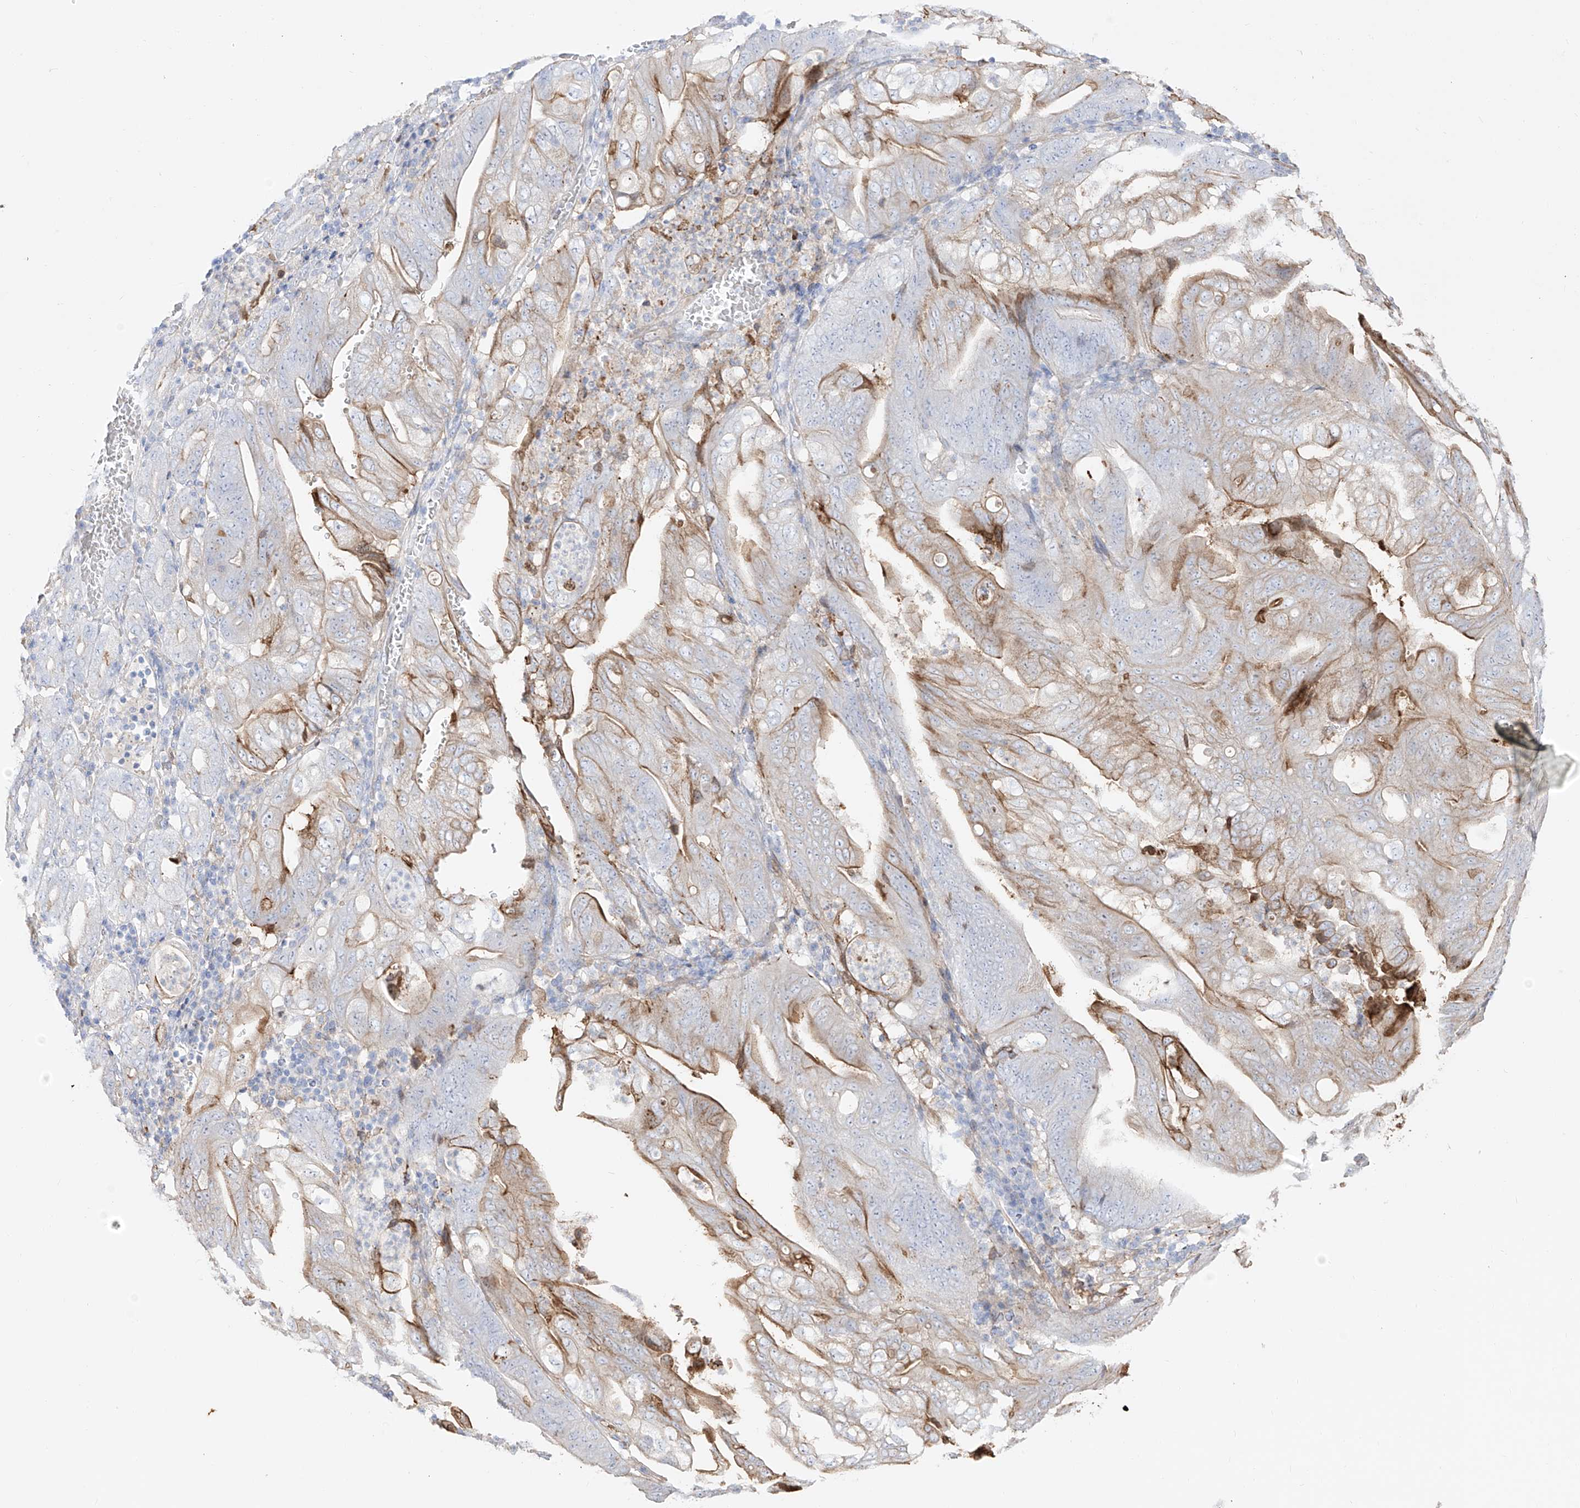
{"staining": {"intensity": "moderate", "quantity": "25%-75%", "location": "cytoplasmic/membranous"}, "tissue": "stomach cancer", "cell_type": "Tumor cells", "image_type": "cancer", "snomed": [{"axis": "morphology", "description": "Adenocarcinoma, NOS"}, {"axis": "topography", "description": "Stomach"}], "caption": "Immunohistochemistry photomicrograph of stomach cancer stained for a protein (brown), which exhibits medium levels of moderate cytoplasmic/membranous positivity in about 25%-75% of tumor cells.", "gene": "ZGRF1", "patient": {"sex": "female", "age": 73}}